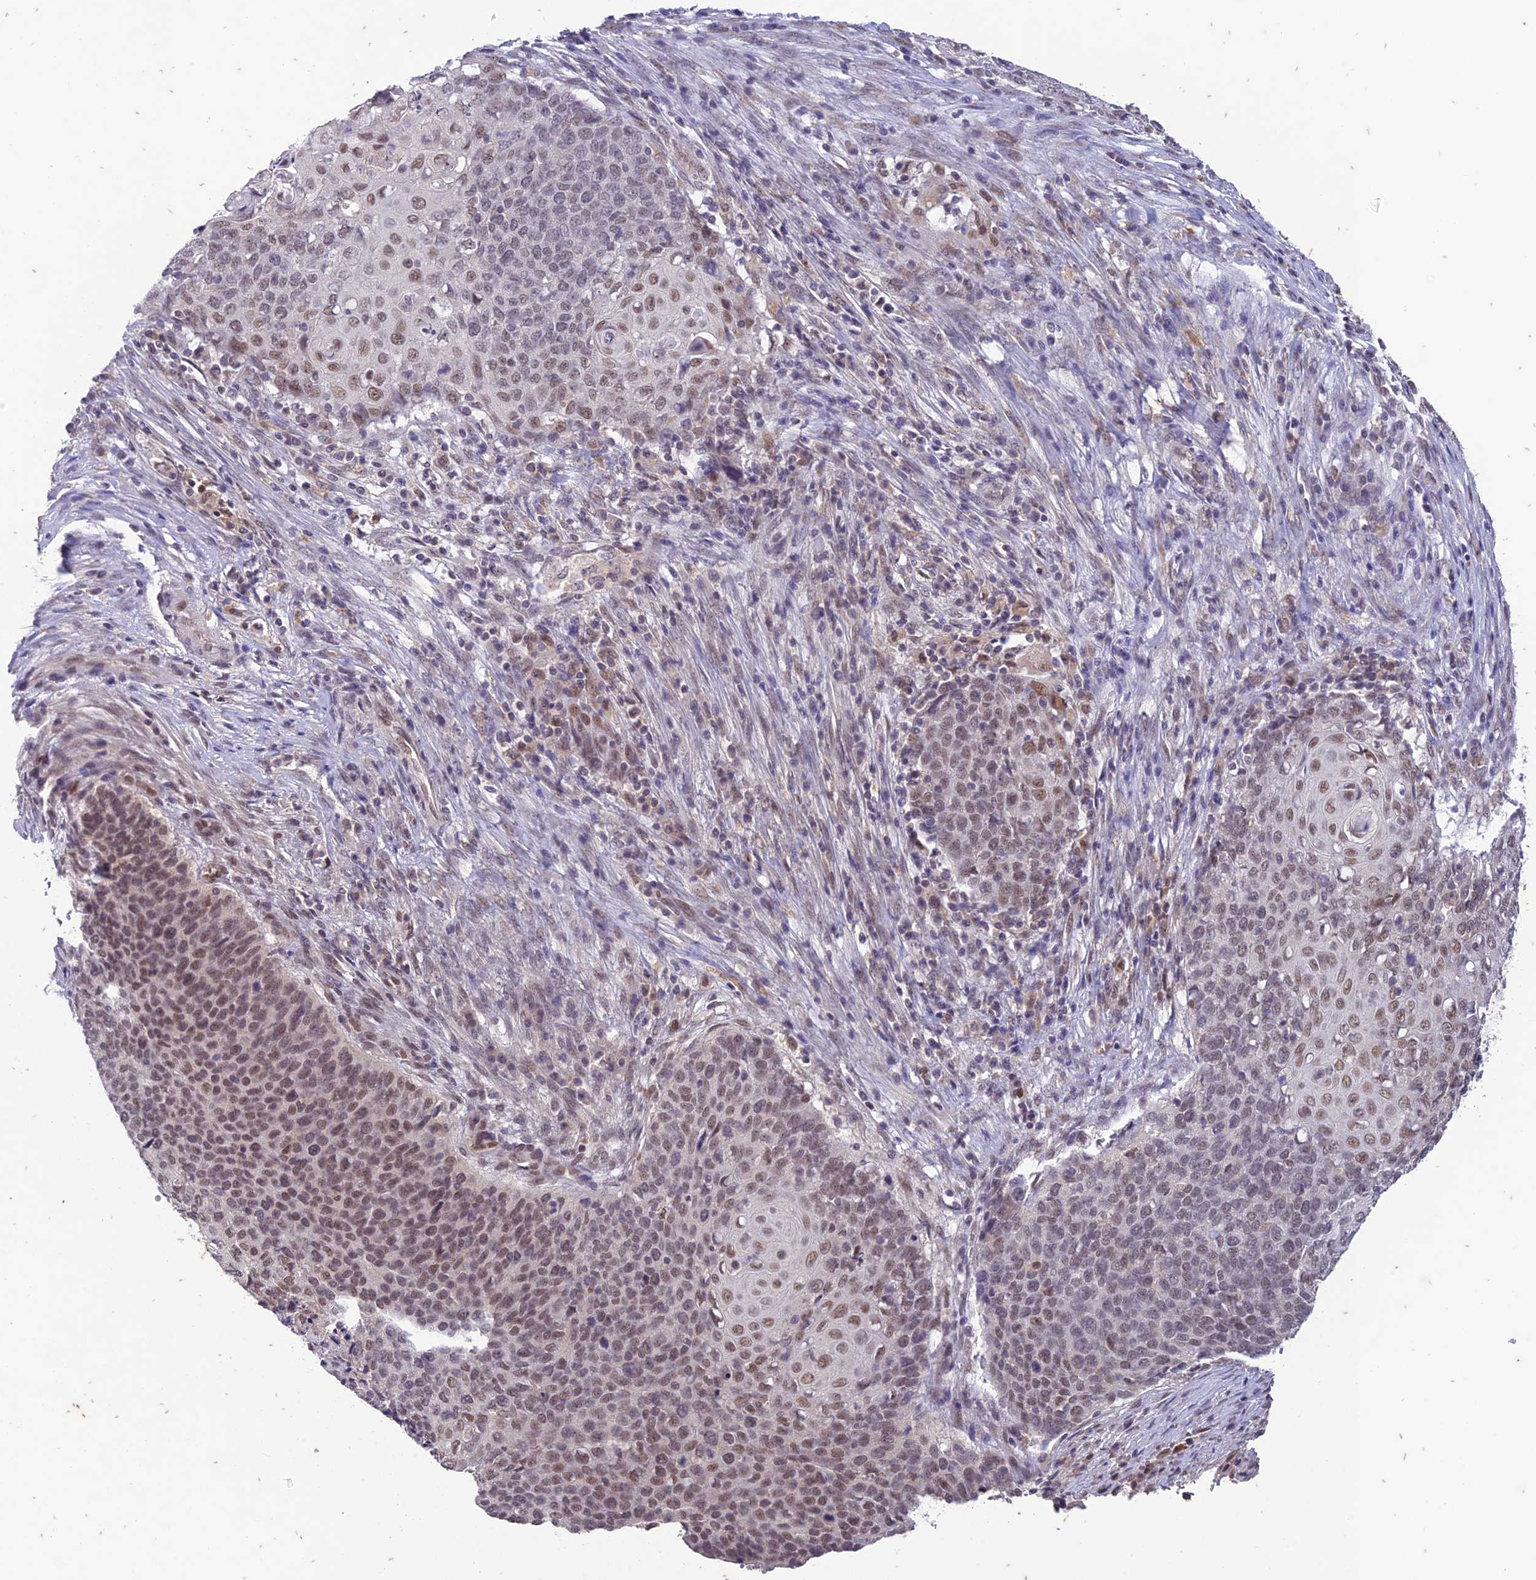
{"staining": {"intensity": "moderate", "quantity": "25%-75%", "location": "nuclear"}, "tissue": "cervical cancer", "cell_type": "Tumor cells", "image_type": "cancer", "snomed": [{"axis": "morphology", "description": "Squamous cell carcinoma, NOS"}, {"axis": "topography", "description": "Cervix"}], "caption": "The micrograph exhibits staining of squamous cell carcinoma (cervical), revealing moderate nuclear protein staining (brown color) within tumor cells.", "gene": "POP4", "patient": {"sex": "female", "age": 39}}